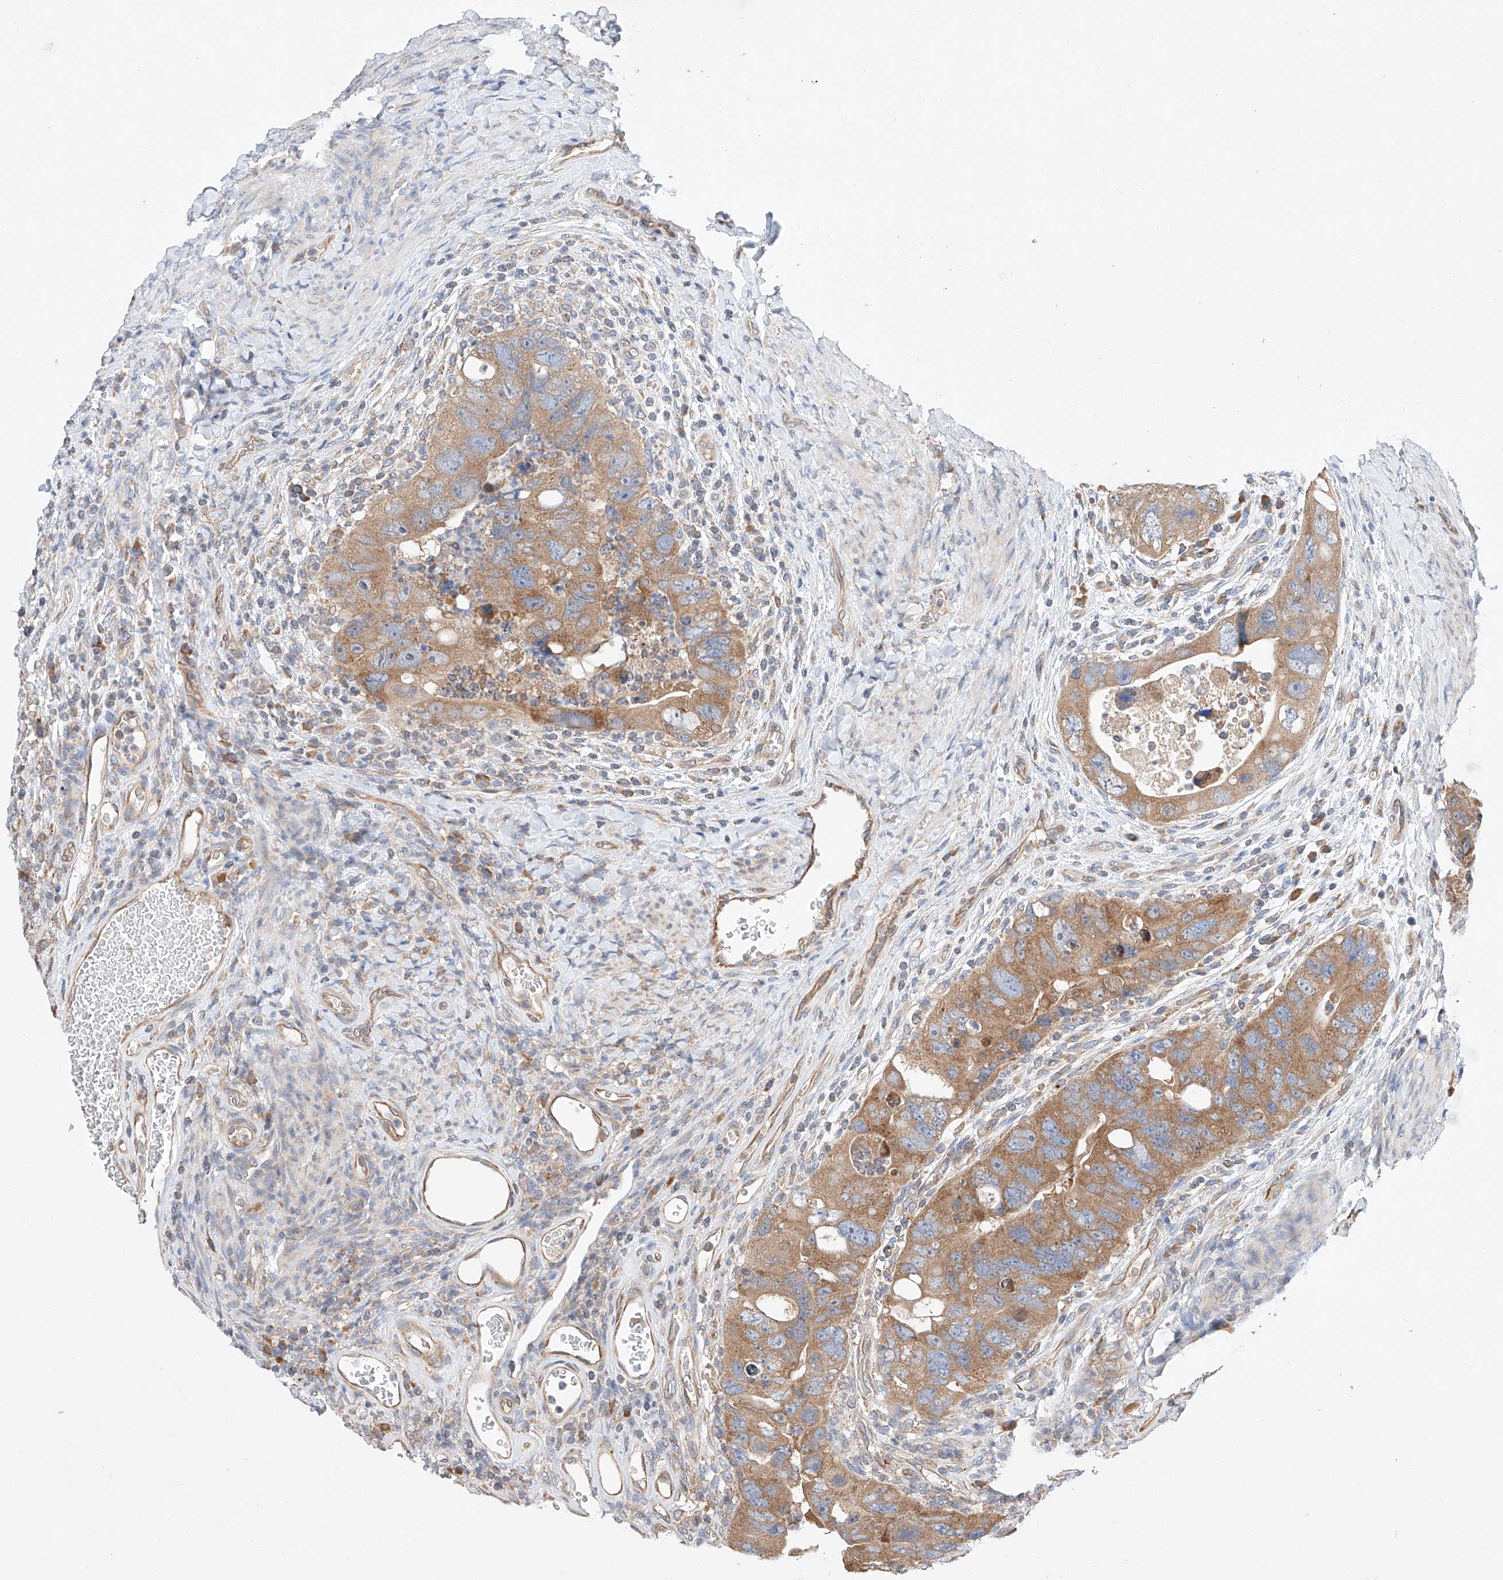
{"staining": {"intensity": "moderate", "quantity": ">75%", "location": "cytoplasmic/membranous"}, "tissue": "colorectal cancer", "cell_type": "Tumor cells", "image_type": "cancer", "snomed": [{"axis": "morphology", "description": "Adenocarcinoma, NOS"}, {"axis": "topography", "description": "Rectum"}], "caption": "Moderate cytoplasmic/membranous expression is appreciated in about >75% of tumor cells in adenocarcinoma (colorectal).", "gene": "C6orf118", "patient": {"sex": "male", "age": 59}}